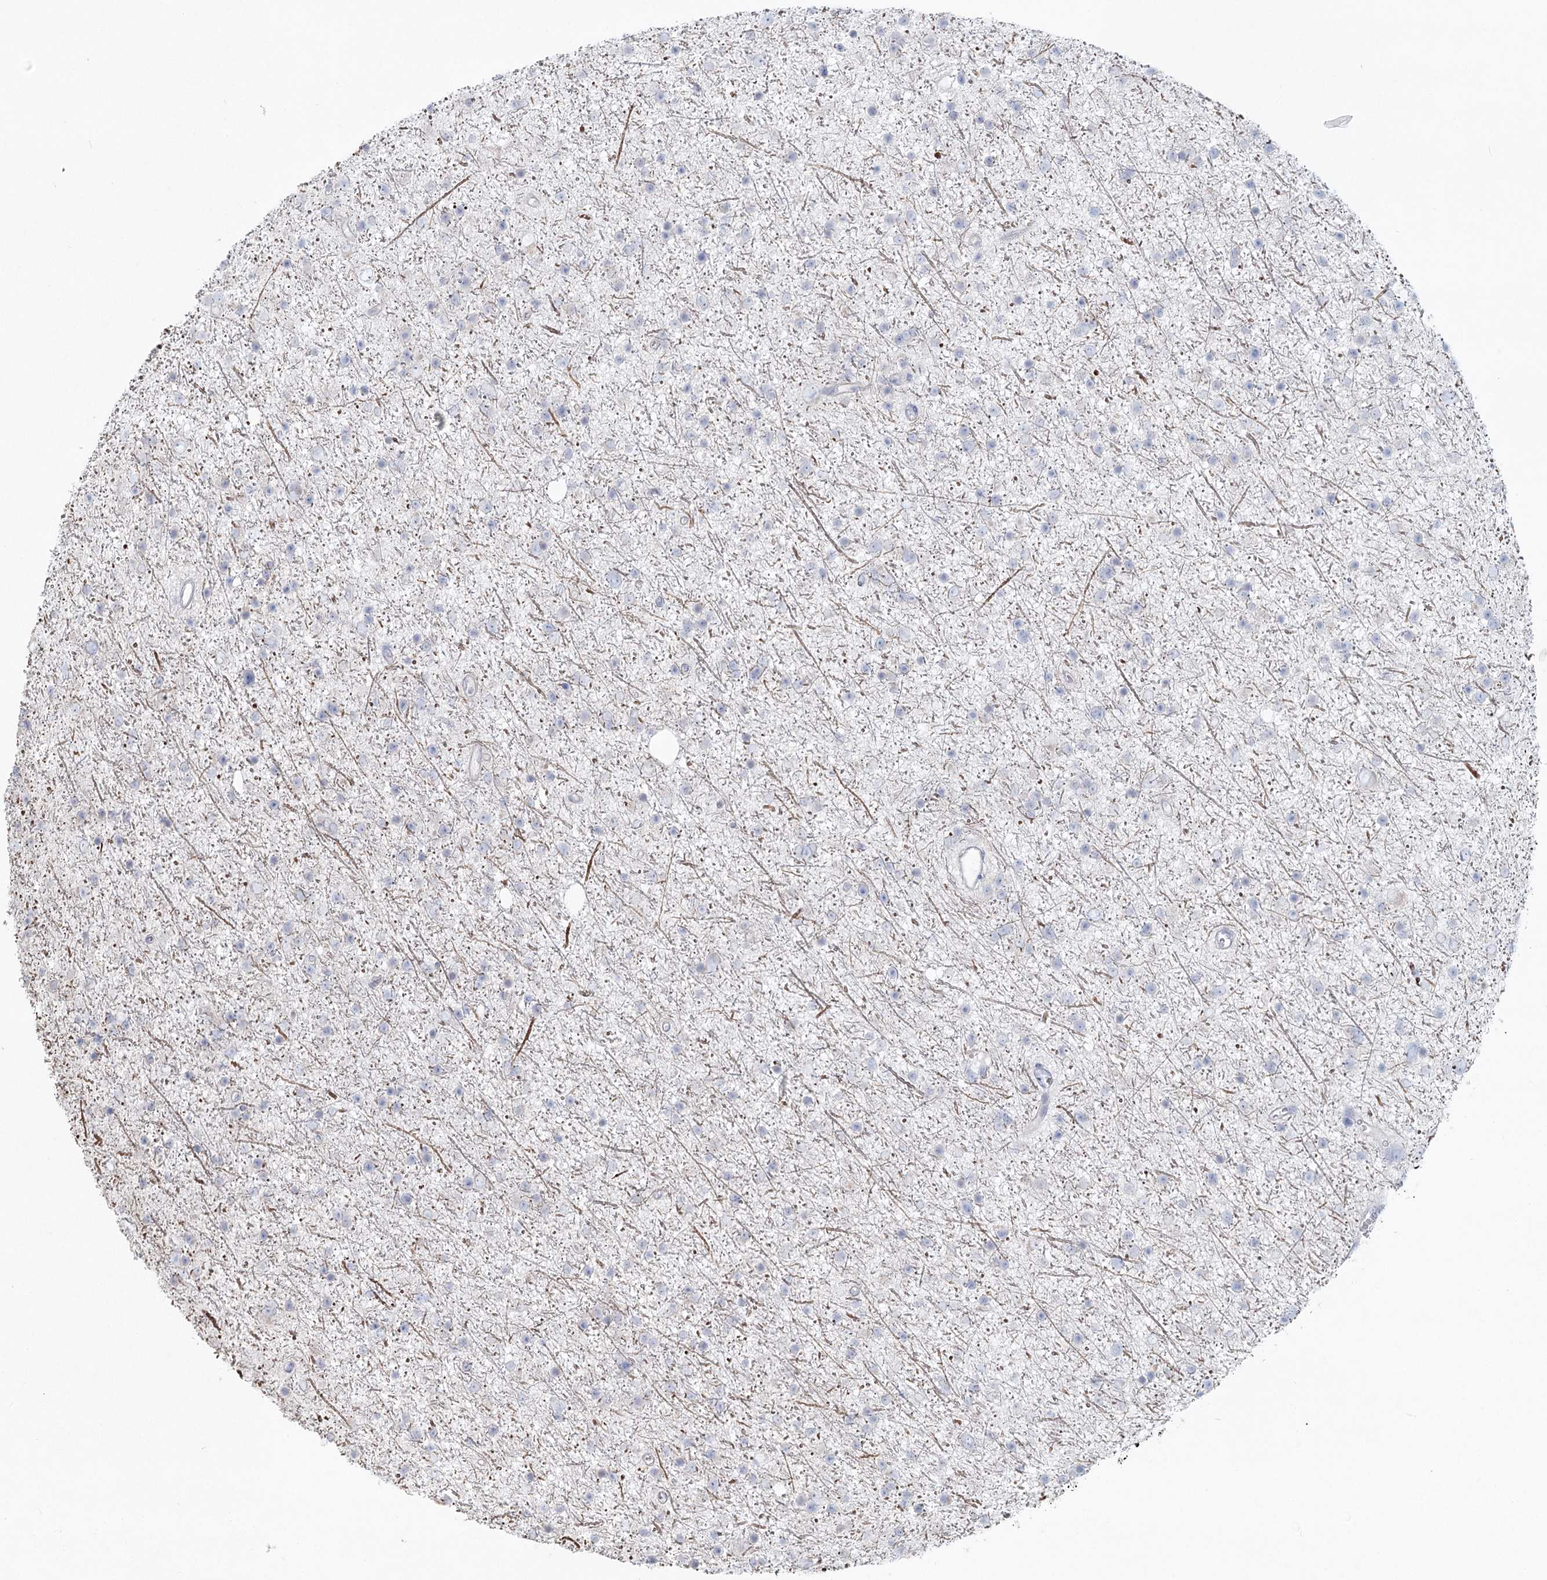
{"staining": {"intensity": "negative", "quantity": "none", "location": "none"}, "tissue": "glioma", "cell_type": "Tumor cells", "image_type": "cancer", "snomed": [{"axis": "morphology", "description": "Glioma, malignant, Low grade"}, {"axis": "topography", "description": "Cerebral cortex"}], "caption": "The immunohistochemistry image has no significant expression in tumor cells of glioma tissue.", "gene": "LRP2BP", "patient": {"sex": "female", "age": 39}}